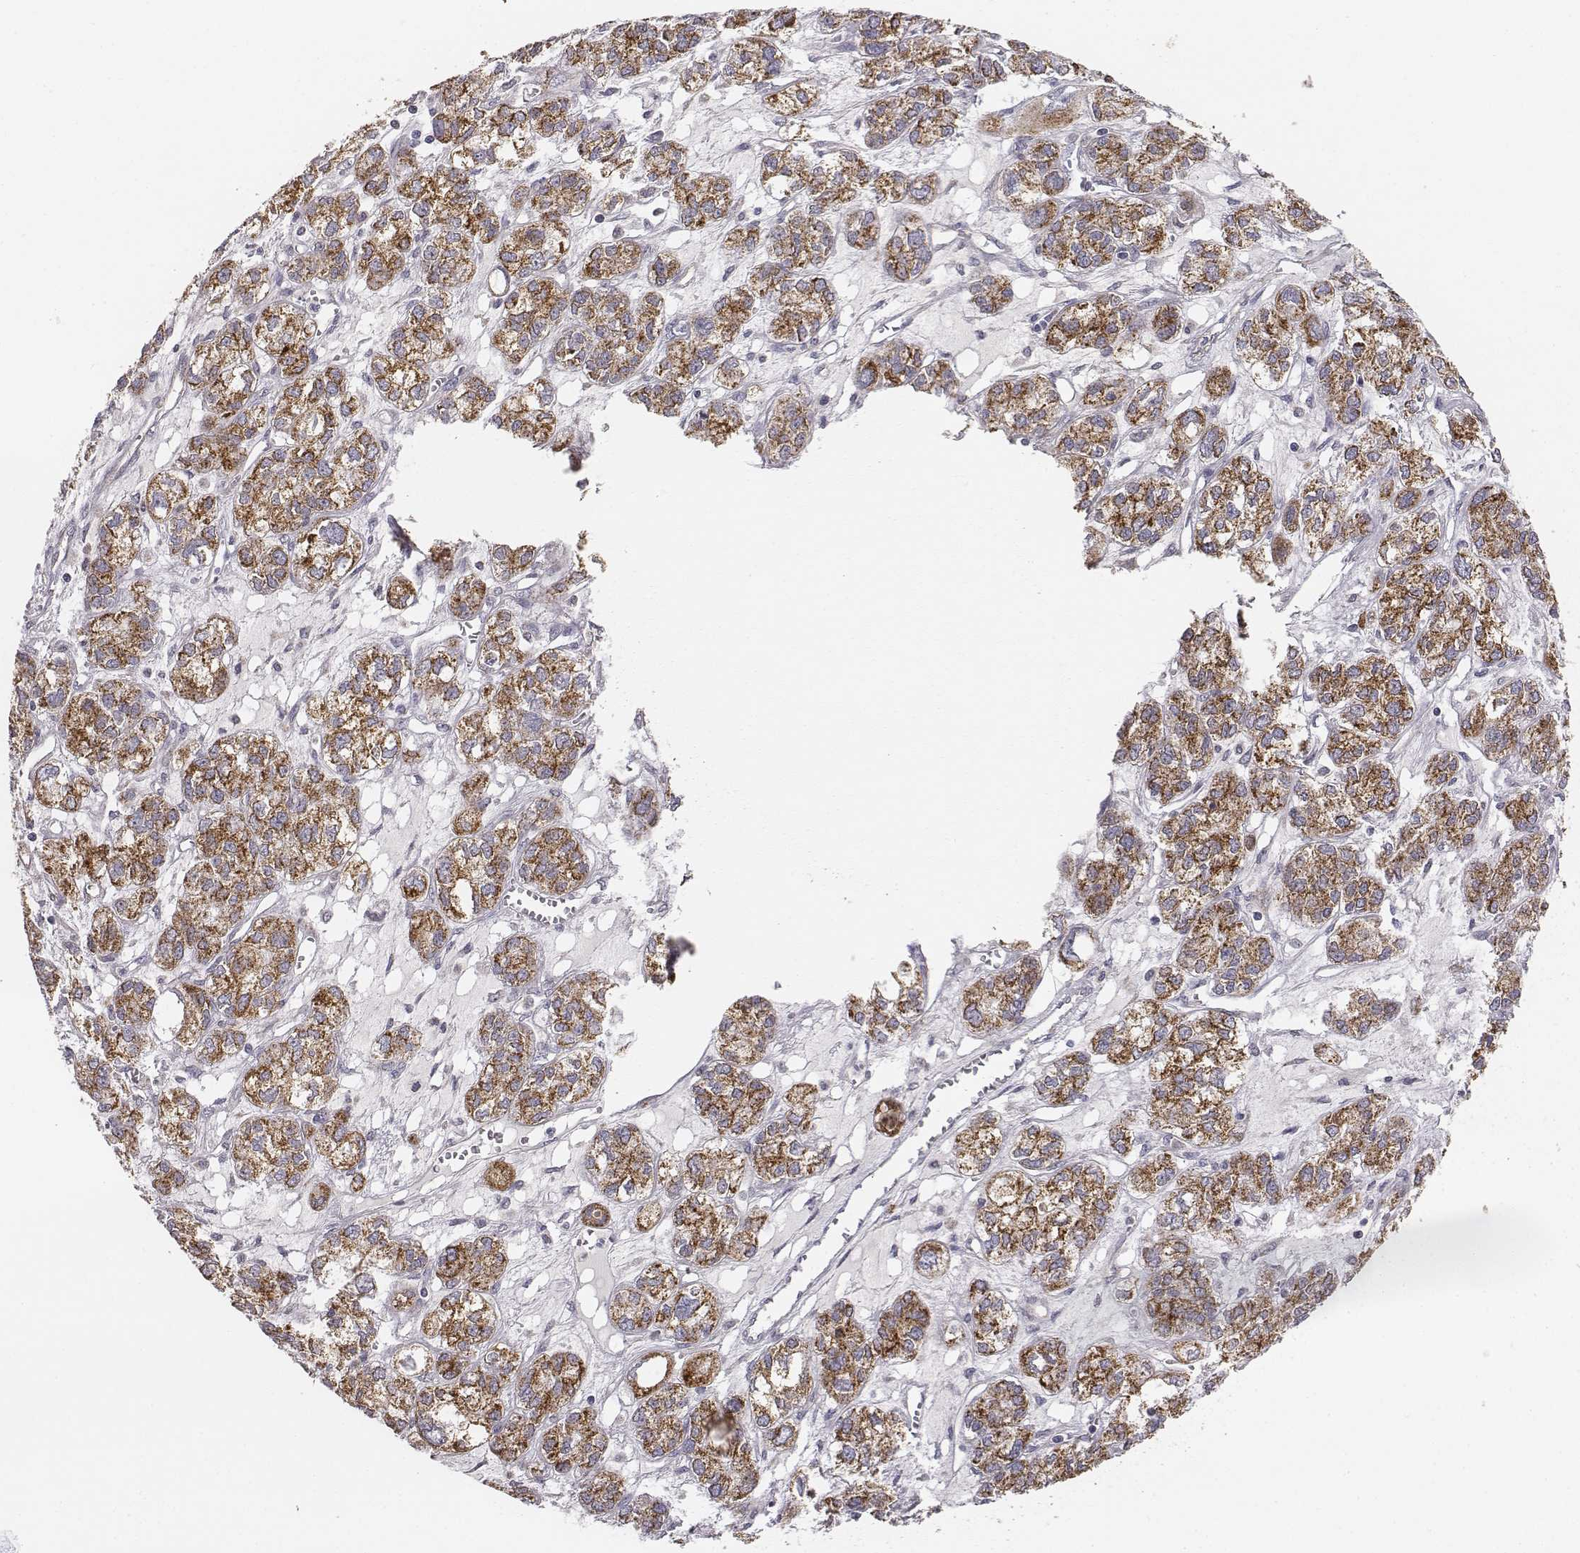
{"staining": {"intensity": "moderate", "quantity": ">75%", "location": "cytoplasmic/membranous"}, "tissue": "ovarian cancer", "cell_type": "Tumor cells", "image_type": "cancer", "snomed": [{"axis": "morphology", "description": "Carcinoma, endometroid"}, {"axis": "topography", "description": "Ovary"}], "caption": "This is a histology image of immunohistochemistry (IHC) staining of ovarian endometroid carcinoma, which shows moderate positivity in the cytoplasmic/membranous of tumor cells.", "gene": "ABCD3", "patient": {"sex": "female", "age": 64}}